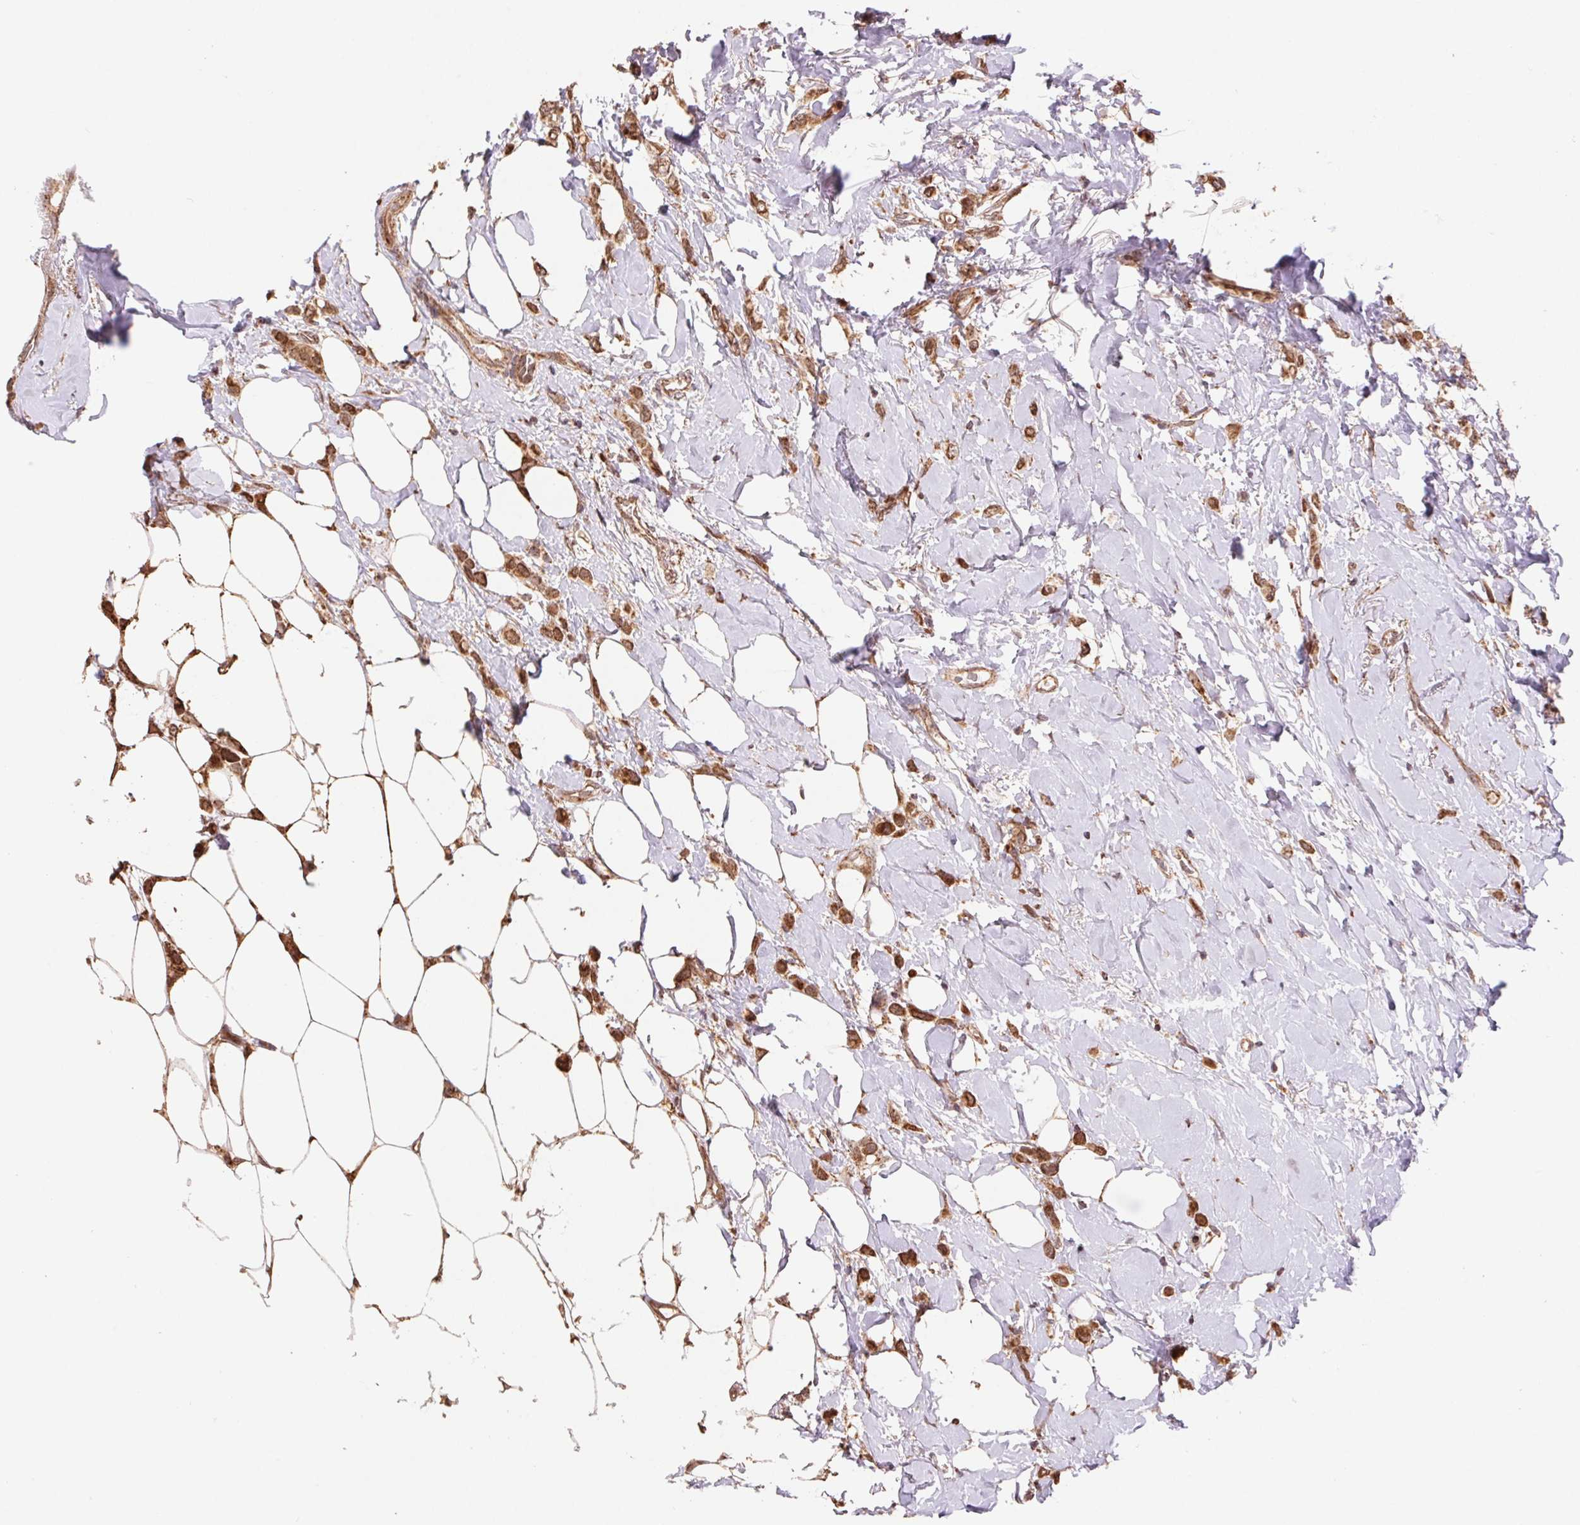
{"staining": {"intensity": "moderate", "quantity": ">75%", "location": "cytoplasmic/membranous"}, "tissue": "breast cancer", "cell_type": "Tumor cells", "image_type": "cancer", "snomed": [{"axis": "morphology", "description": "Lobular carcinoma"}, {"axis": "topography", "description": "Breast"}], "caption": "Breast lobular carcinoma stained with a protein marker displays moderate staining in tumor cells.", "gene": "PDHA1", "patient": {"sex": "female", "age": 66}}